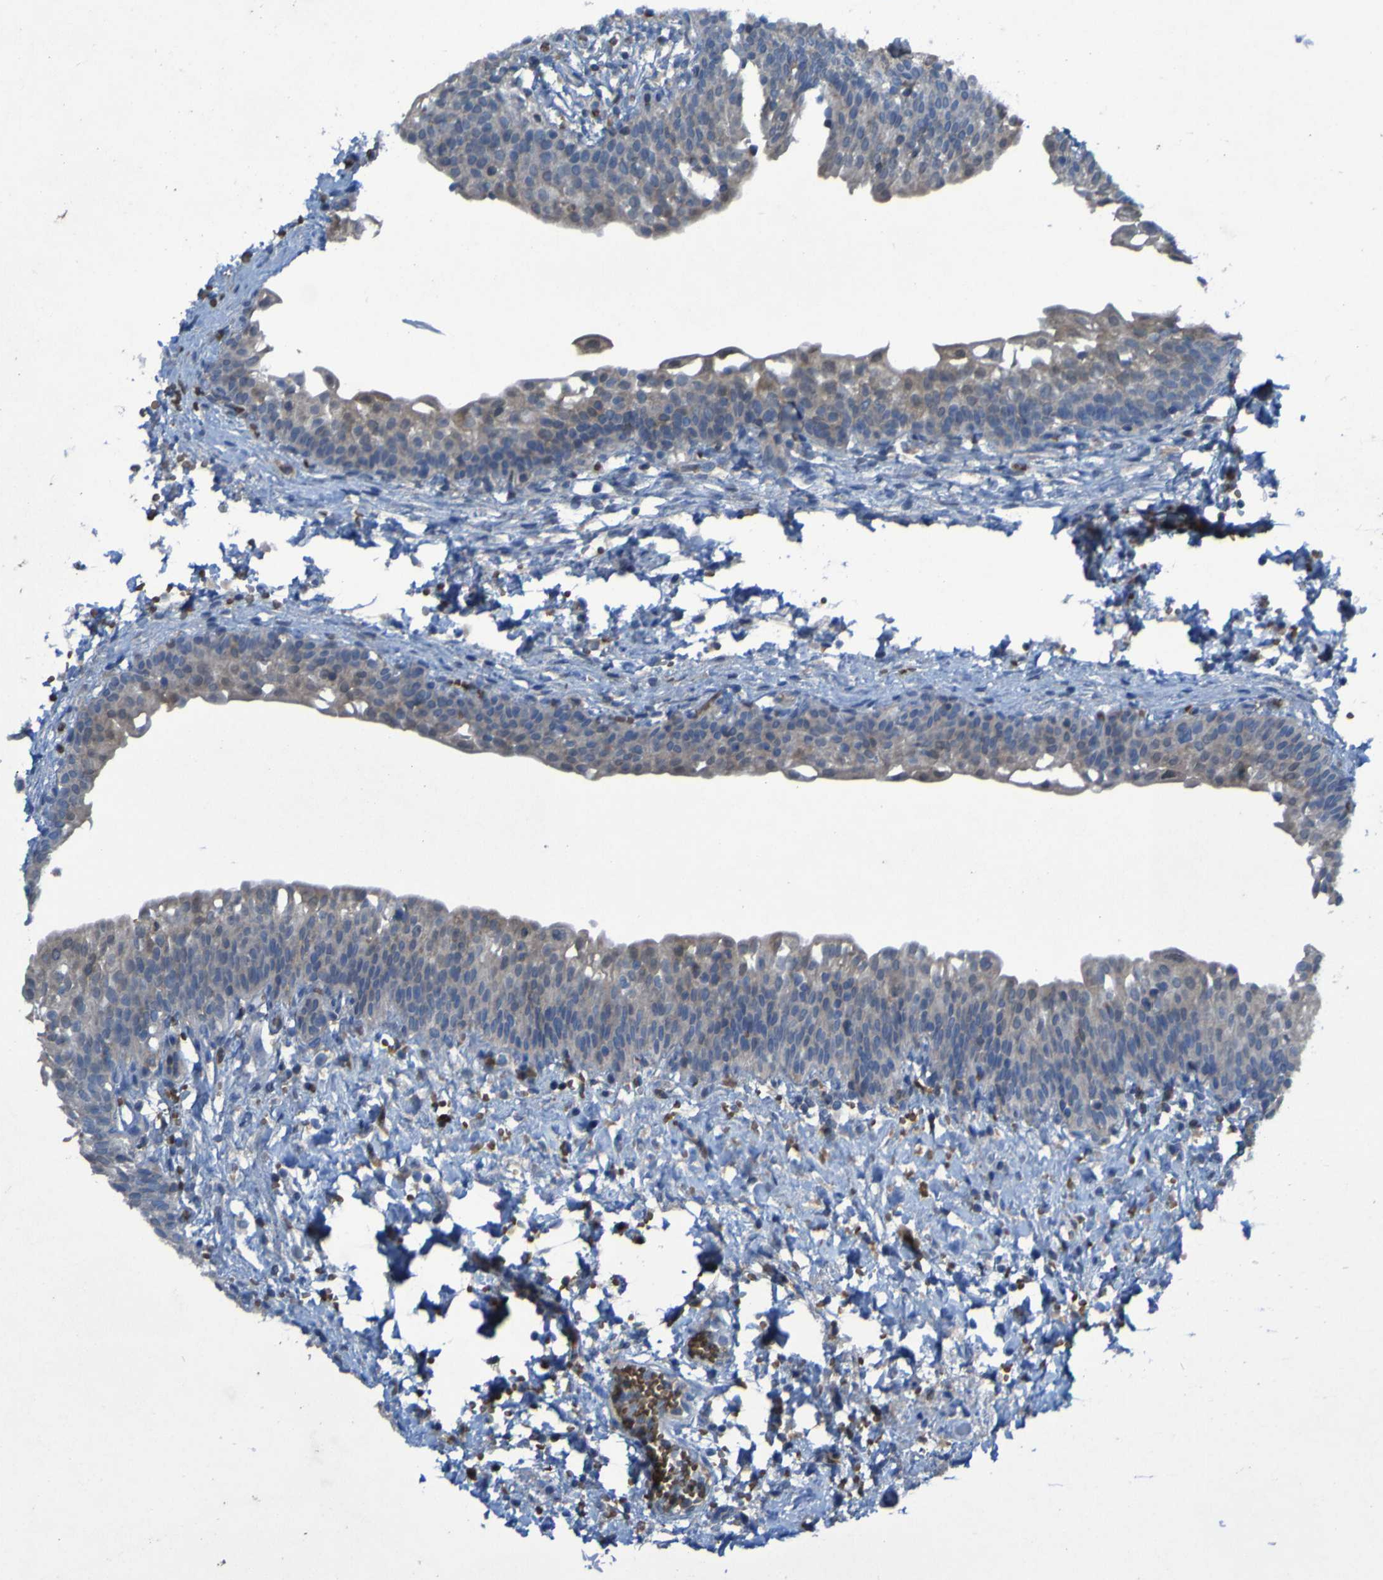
{"staining": {"intensity": "moderate", "quantity": ">75%", "location": "cytoplasmic/membranous"}, "tissue": "urinary bladder", "cell_type": "Urothelial cells", "image_type": "normal", "snomed": [{"axis": "morphology", "description": "Normal tissue, NOS"}, {"axis": "topography", "description": "Urinary bladder"}], "caption": "Immunohistochemistry (IHC) staining of unremarkable urinary bladder, which displays medium levels of moderate cytoplasmic/membranous staining in approximately >75% of urothelial cells indicating moderate cytoplasmic/membranous protein positivity. The staining was performed using DAB (3,3'-diaminobenzidine) (brown) for protein detection and nuclei were counterstained in hematoxylin (blue).", "gene": "SGK2", "patient": {"sex": "male", "age": 55}}